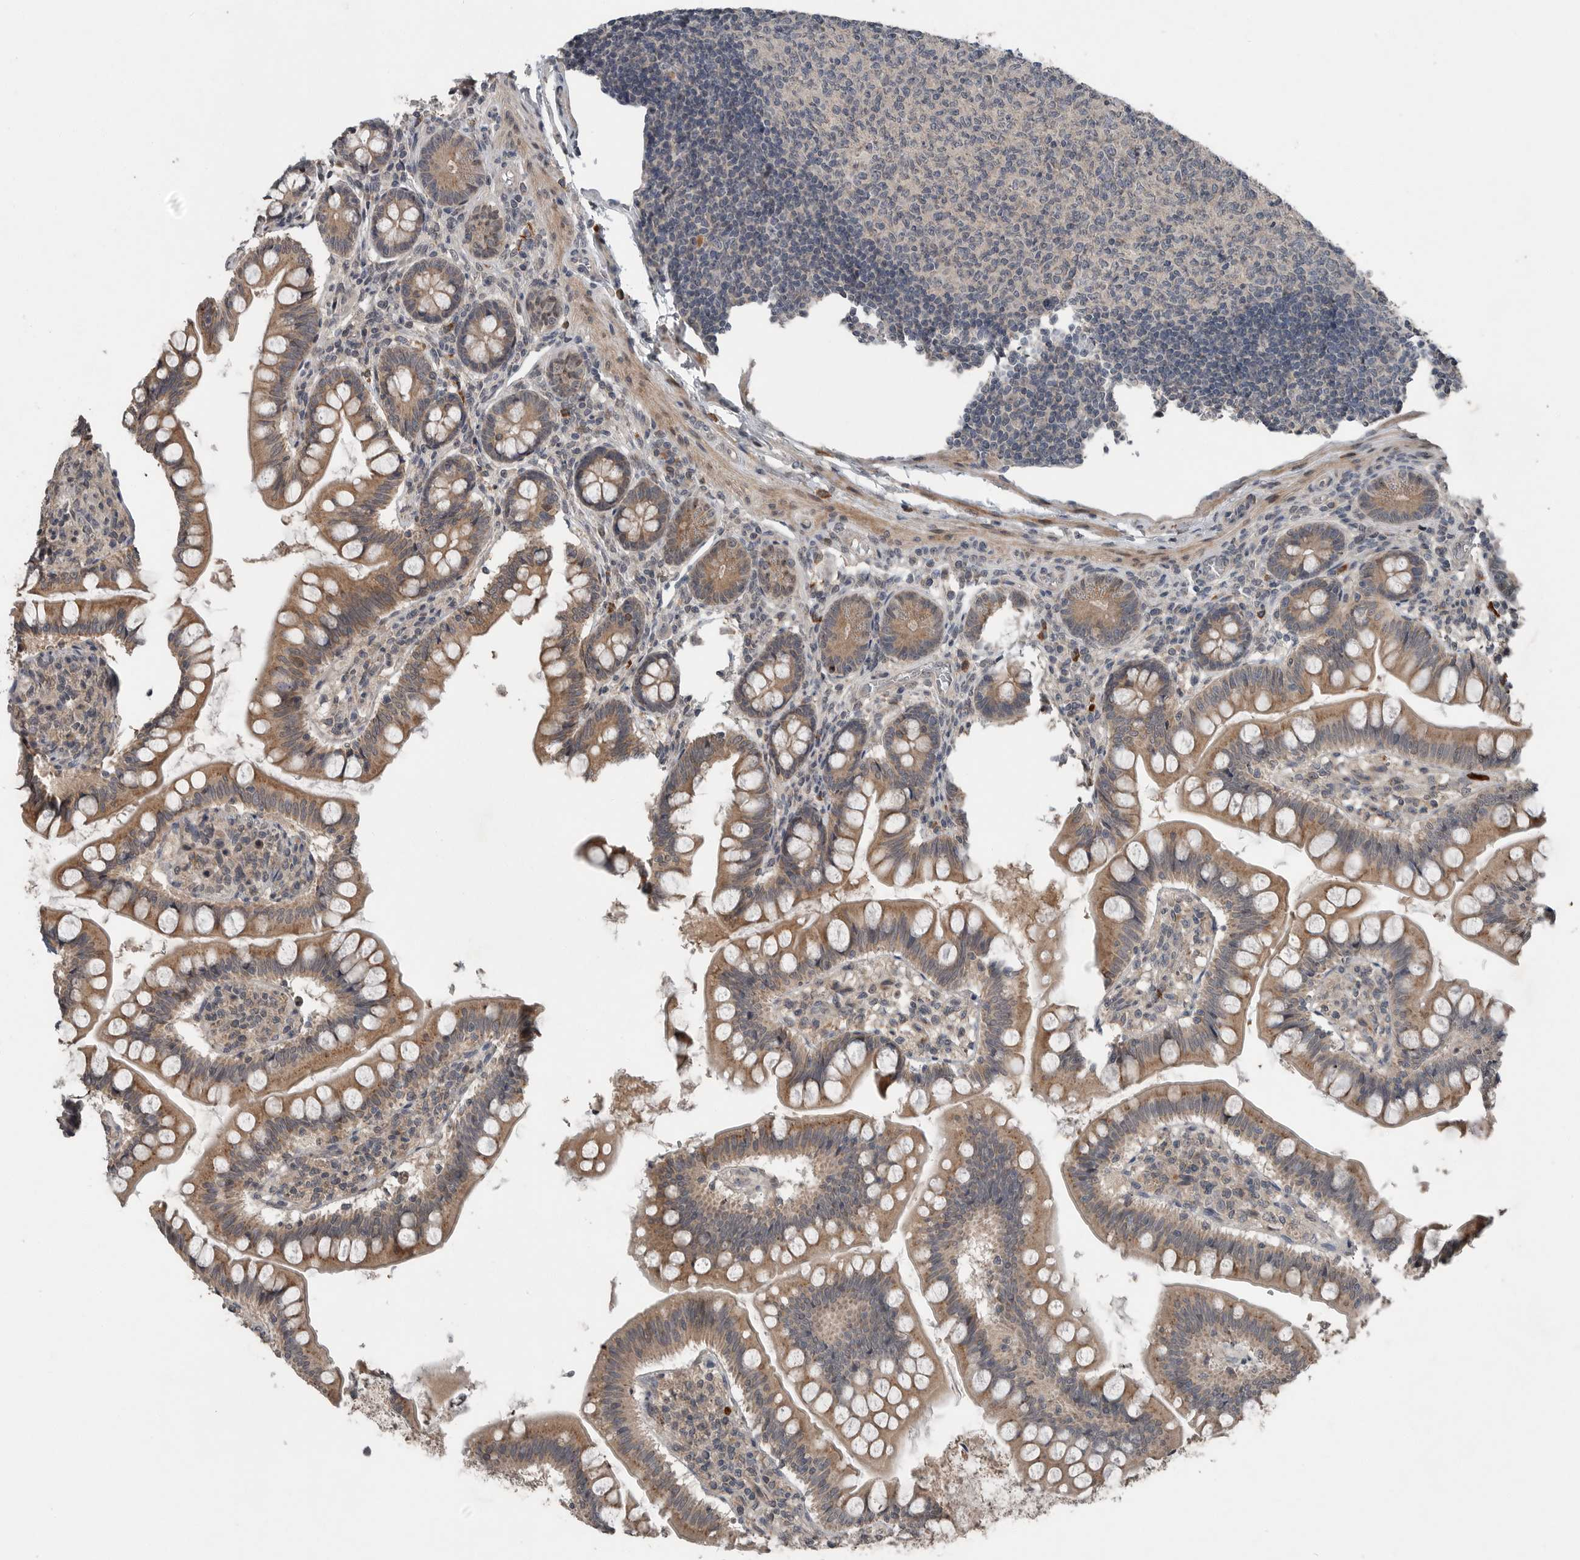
{"staining": {"intensity": "moderate", "quantity": ">75%", "location": "cytoplasmic/membranous"}, "tissue": "small intestine", "cell_type": "Glandular cells", "image_type": "normal", "snomed": [{"axis": "morphology", "description": "Normal tissue, NOS"}, {"axis": "topography", "description": "Small intestine"}], "caption": "Glandular cells show medium levels of moderate cytoplasmic/membranous expression in approximately >75% of cells in normal small intestine.", "gene": "SCP2", "patient": {"sex": "male", "age": 7}}